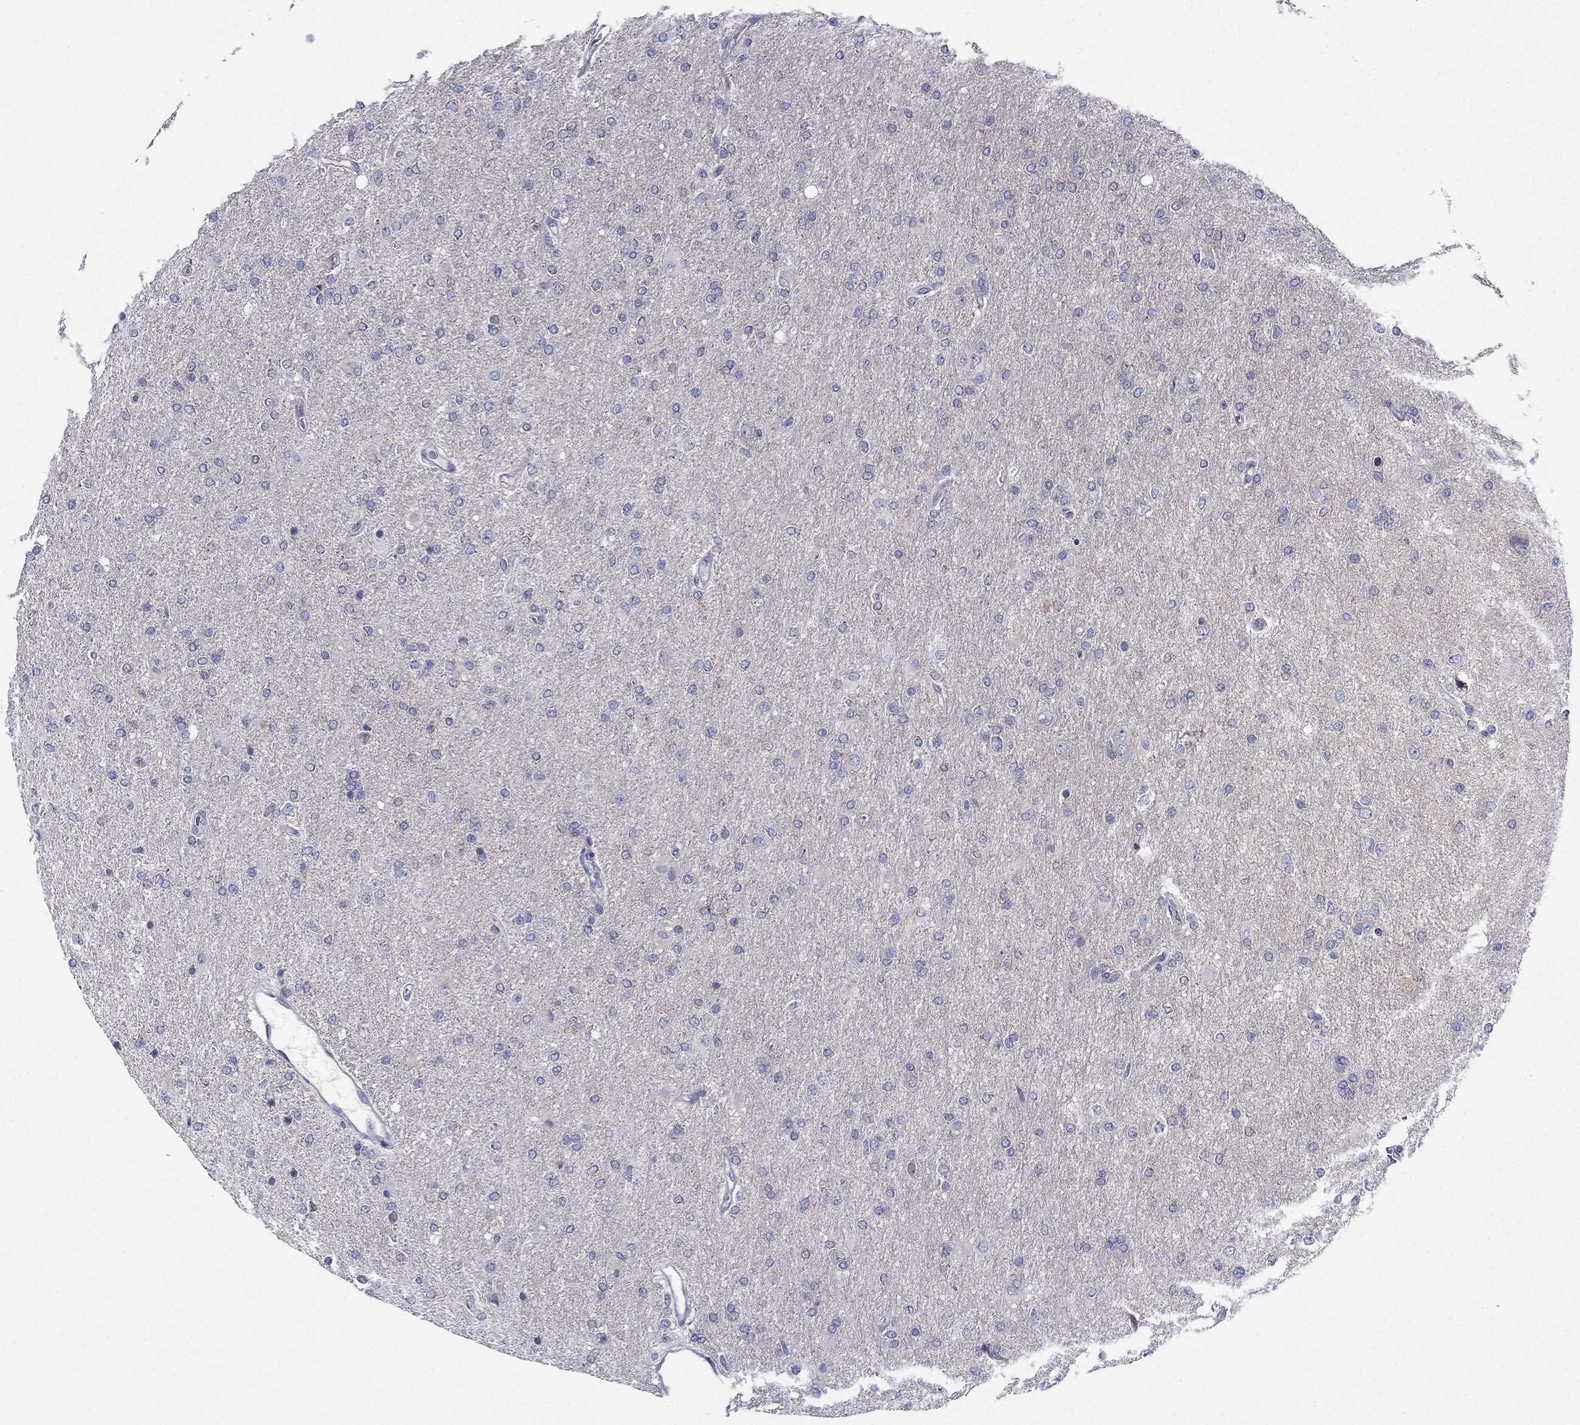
{"staining": {"intensity": "negative", "quantity": "none", "location": "none"}, "tissue": "glioma", "cell_type": "Tumor cells", "image_type": "cancer", "snomed": [{"axis": "morphology", "description": "Glioma, malignant, High grade"}, {"axis": "topography", "description": "Cerebral cortex"}], "caption": "Micrograph shows no significant protein positivity in tumor cells of glioma.", "gene": "KIF5A", "patient": {"sex": "male", "age": 70}}